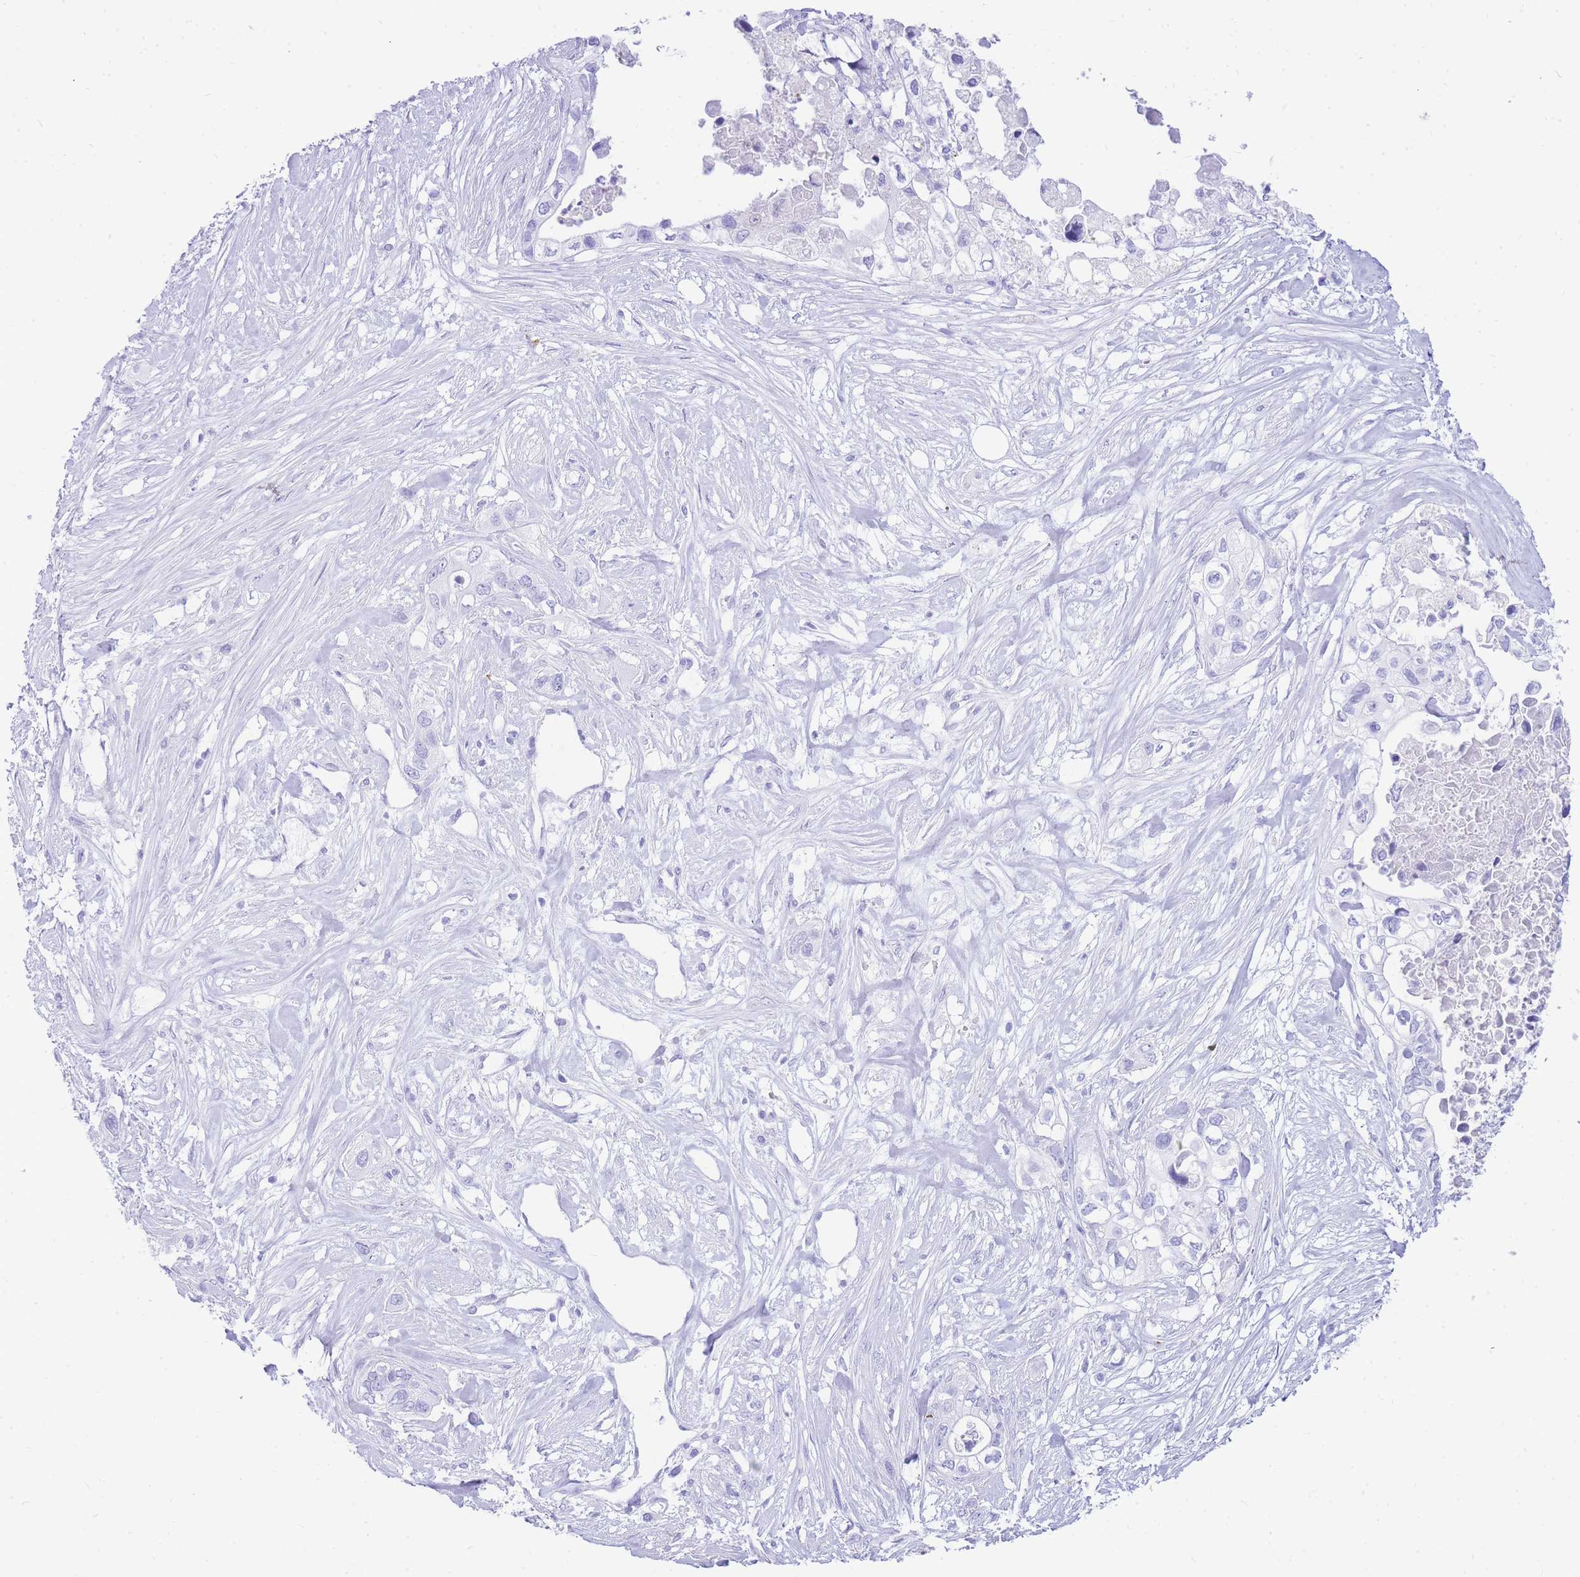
{"staining": {"intensity": "negative", "quantity": "none", "location": "none"}, "tissue": "pancreatic cancer", "cell_type": "Tumor cells", "image_type": "cancer", "snomed": [{"axis": "morphology", "description": "Adenocarcinoma, NOS"}, {"axis": "topography", "description": "Pancreas"}], "caption": "Protein analysis of pancreatic adenocarcinoma demonstrates no significant expression in tumor cells.", "gene": "HERC1", "patient": {"sex": "female", "age": 63}}